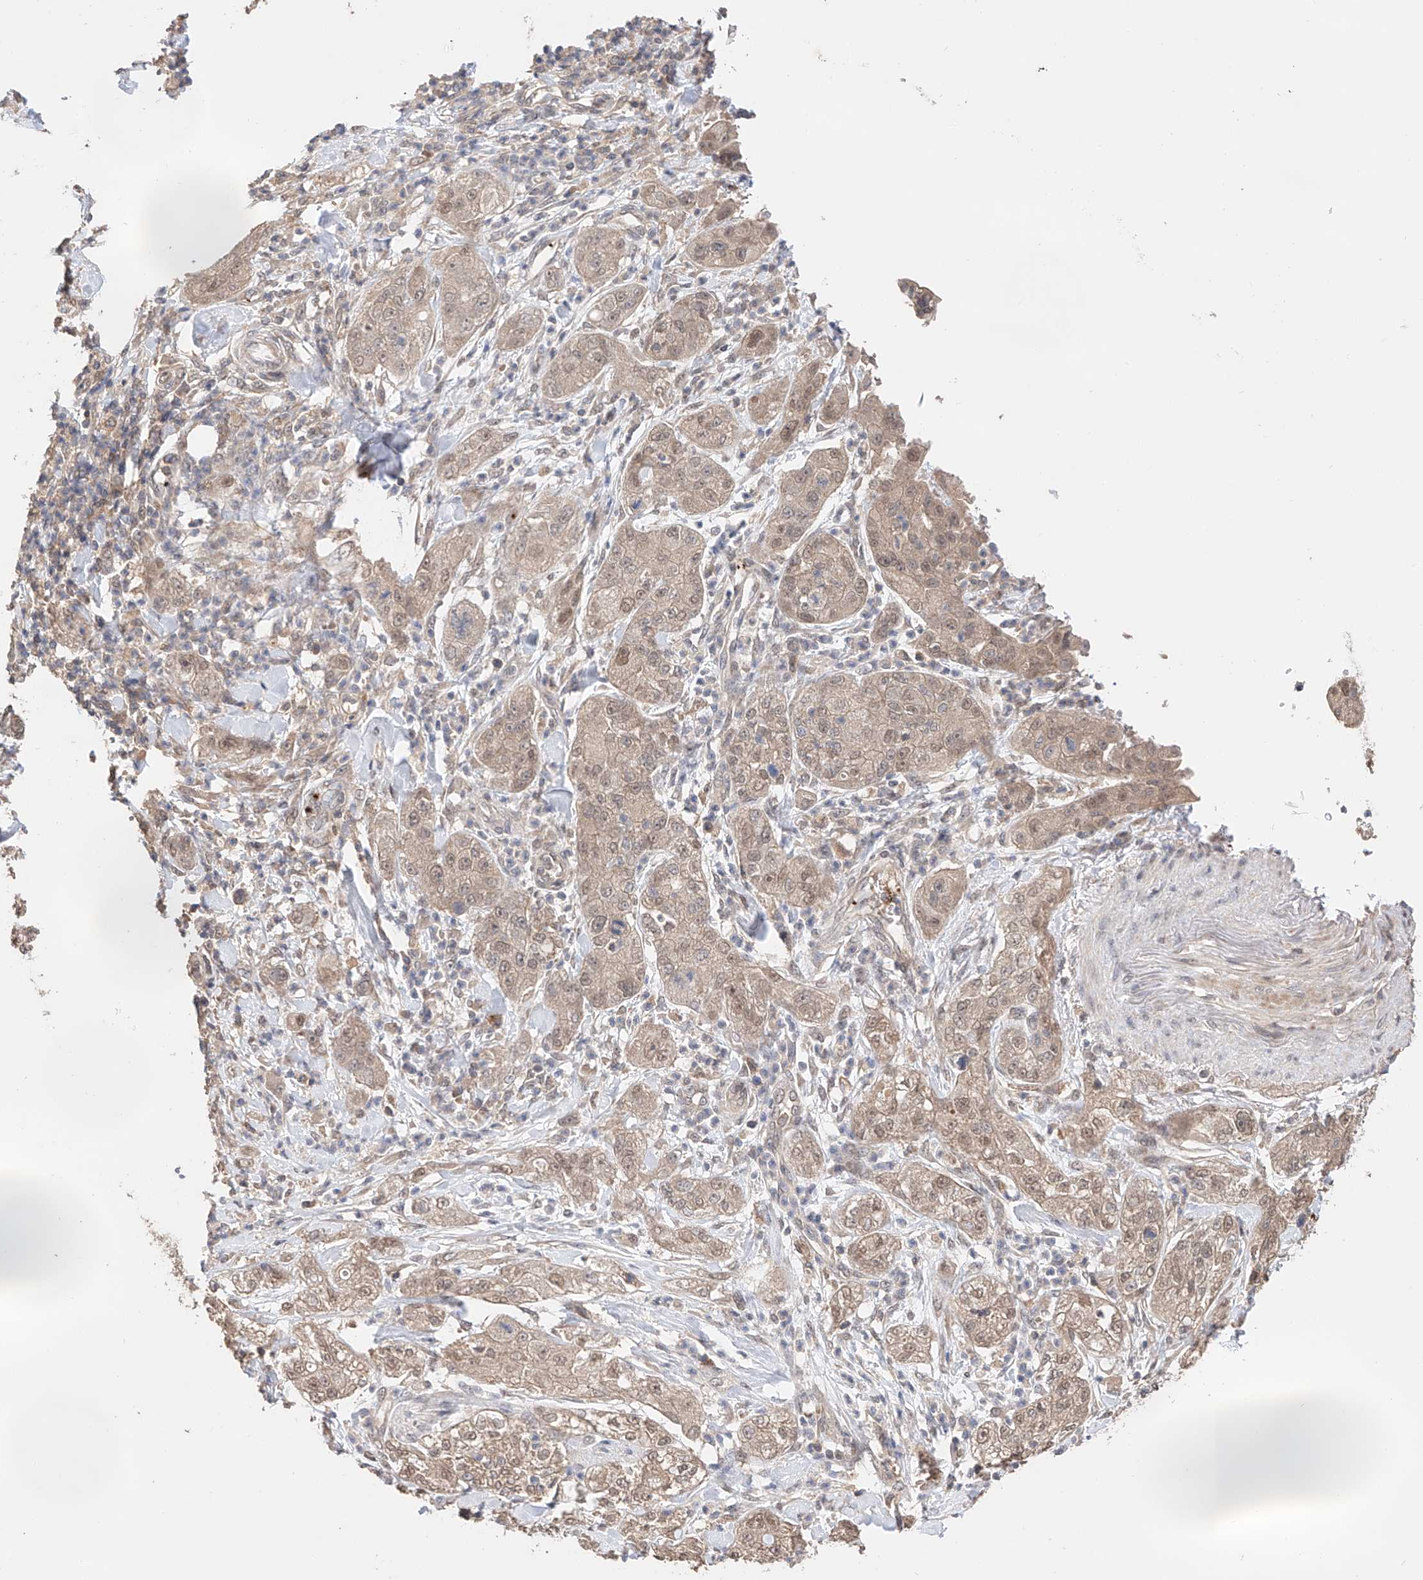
{"staining": {"intensity": "weak", "quantity": ">75%", "location": "cytoplasmic/membranous,nuclear"}, "tissue": "pancreatic cancer", "cell_type": "Tumor cells", "image_type": "cancer", "snomed": [{"axis": "morphology", "description": "Adenocarcinoma, NOS"}, {"axis": "topography", "description": "Pancreas"}], "caption": "Immunohistochemical staining of human pancreatic adenocarcinoma shows low levels of weak cytoplasmic/membranous and nuclear protein staining in about >75% of tumor cells.", "gene": "ZFHX2", "patient": {"sex": "female", "age": 78}}